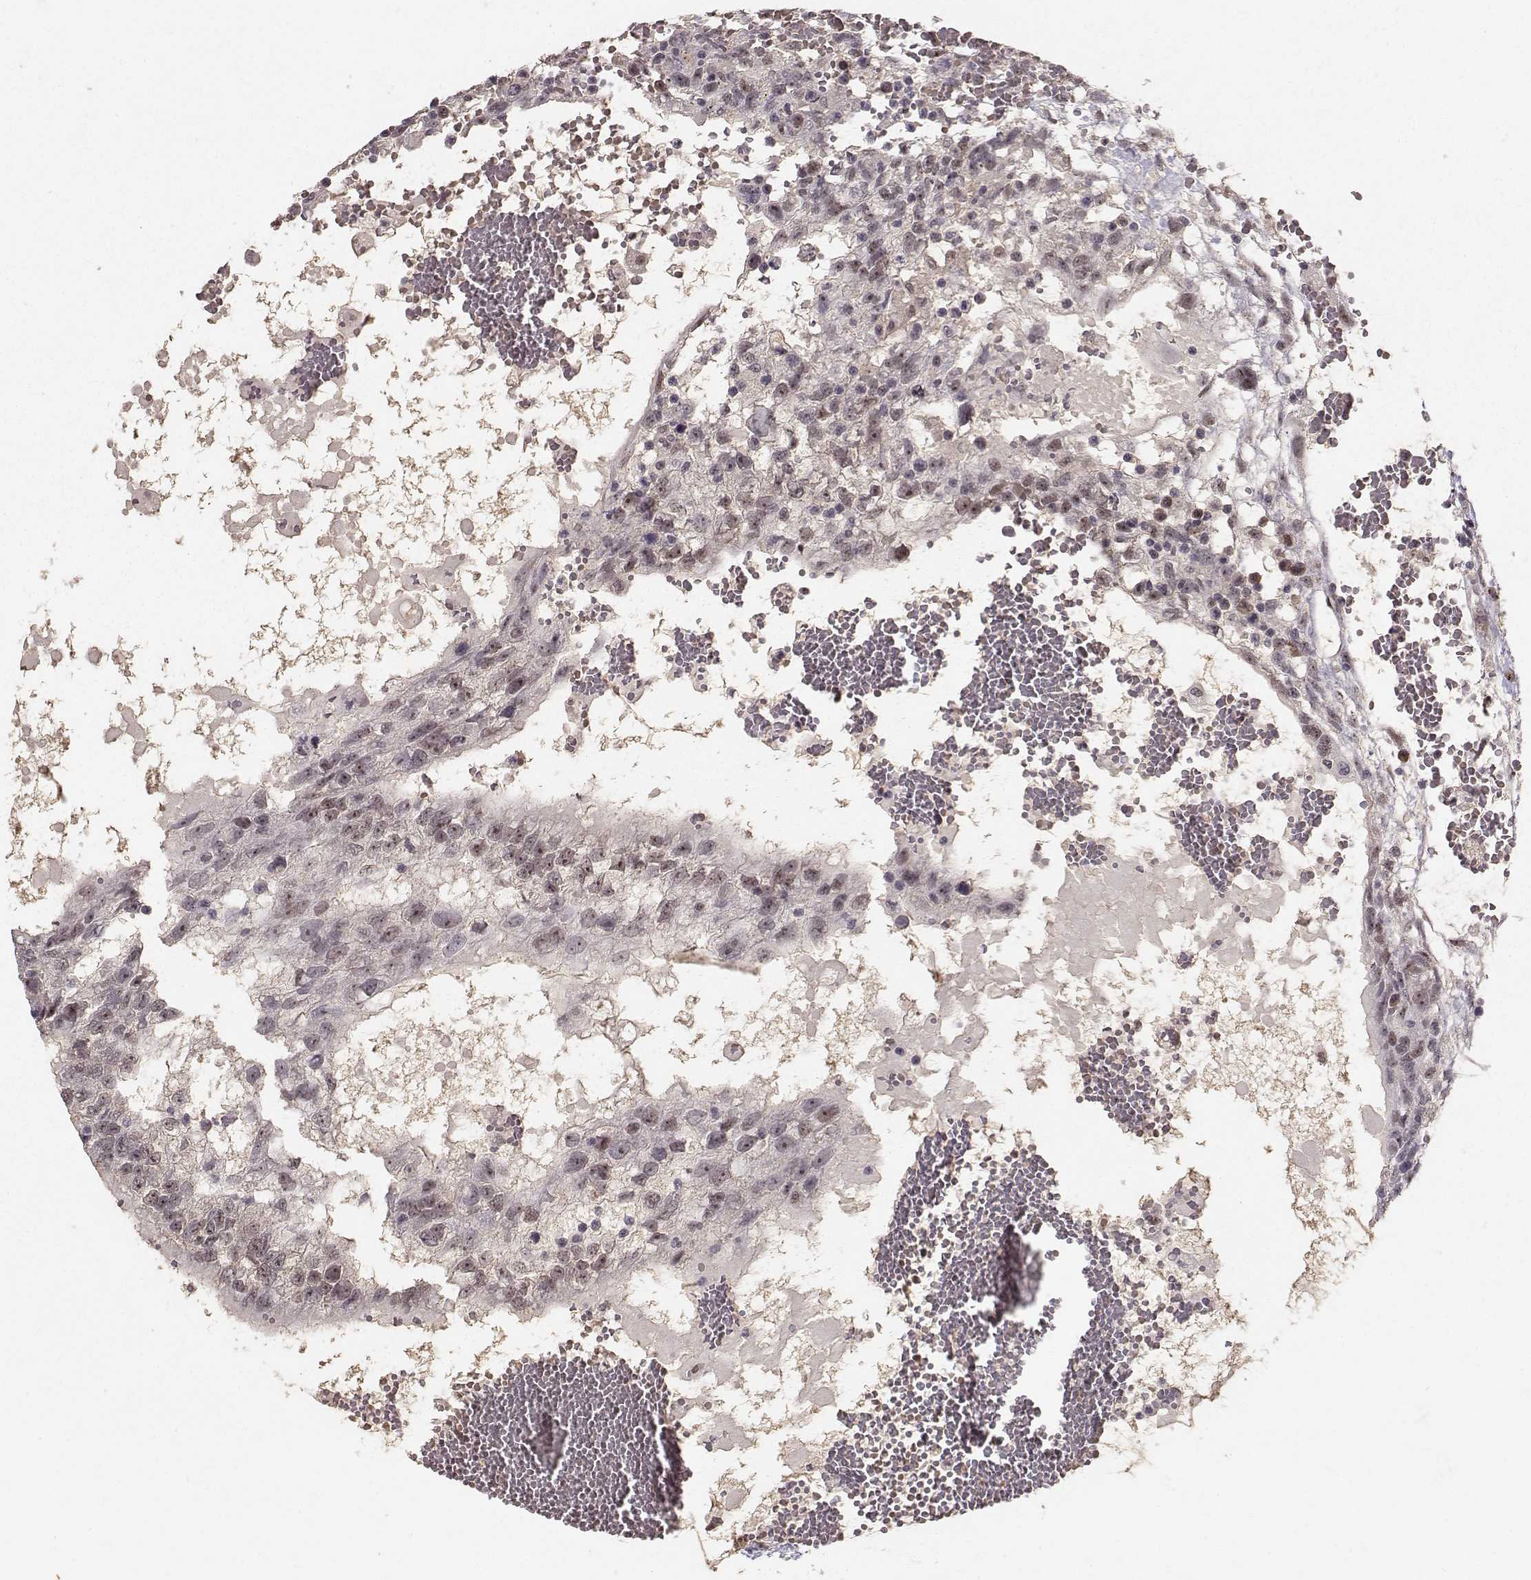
{"staining": {"intensity": "weak", "quantity": "25%-75%", "location": "nuclear"}, "tissue": "testis cancer", "cell_type": "Tumor cells", "image_type": "cancer", "snomed": [{"axis": "morphology", "description": "Normal tissue, NOS"}, {"axis": "morphology", "description": "Carcinoma, Embryonal, NOS"}, {"axis": "topography", "description": "Testis"}, {"axis": "topography", "description": "Epididymis"}], "caption": "Immunohistochemistry (IHC) of human testis cancer (embryonal carcinoma) demonstrates low levels of weak nuclear positivity in about 25%-75% of tumor cells.", "gene": "RPP38", "patient": {"sex": "male", "age": 32}}